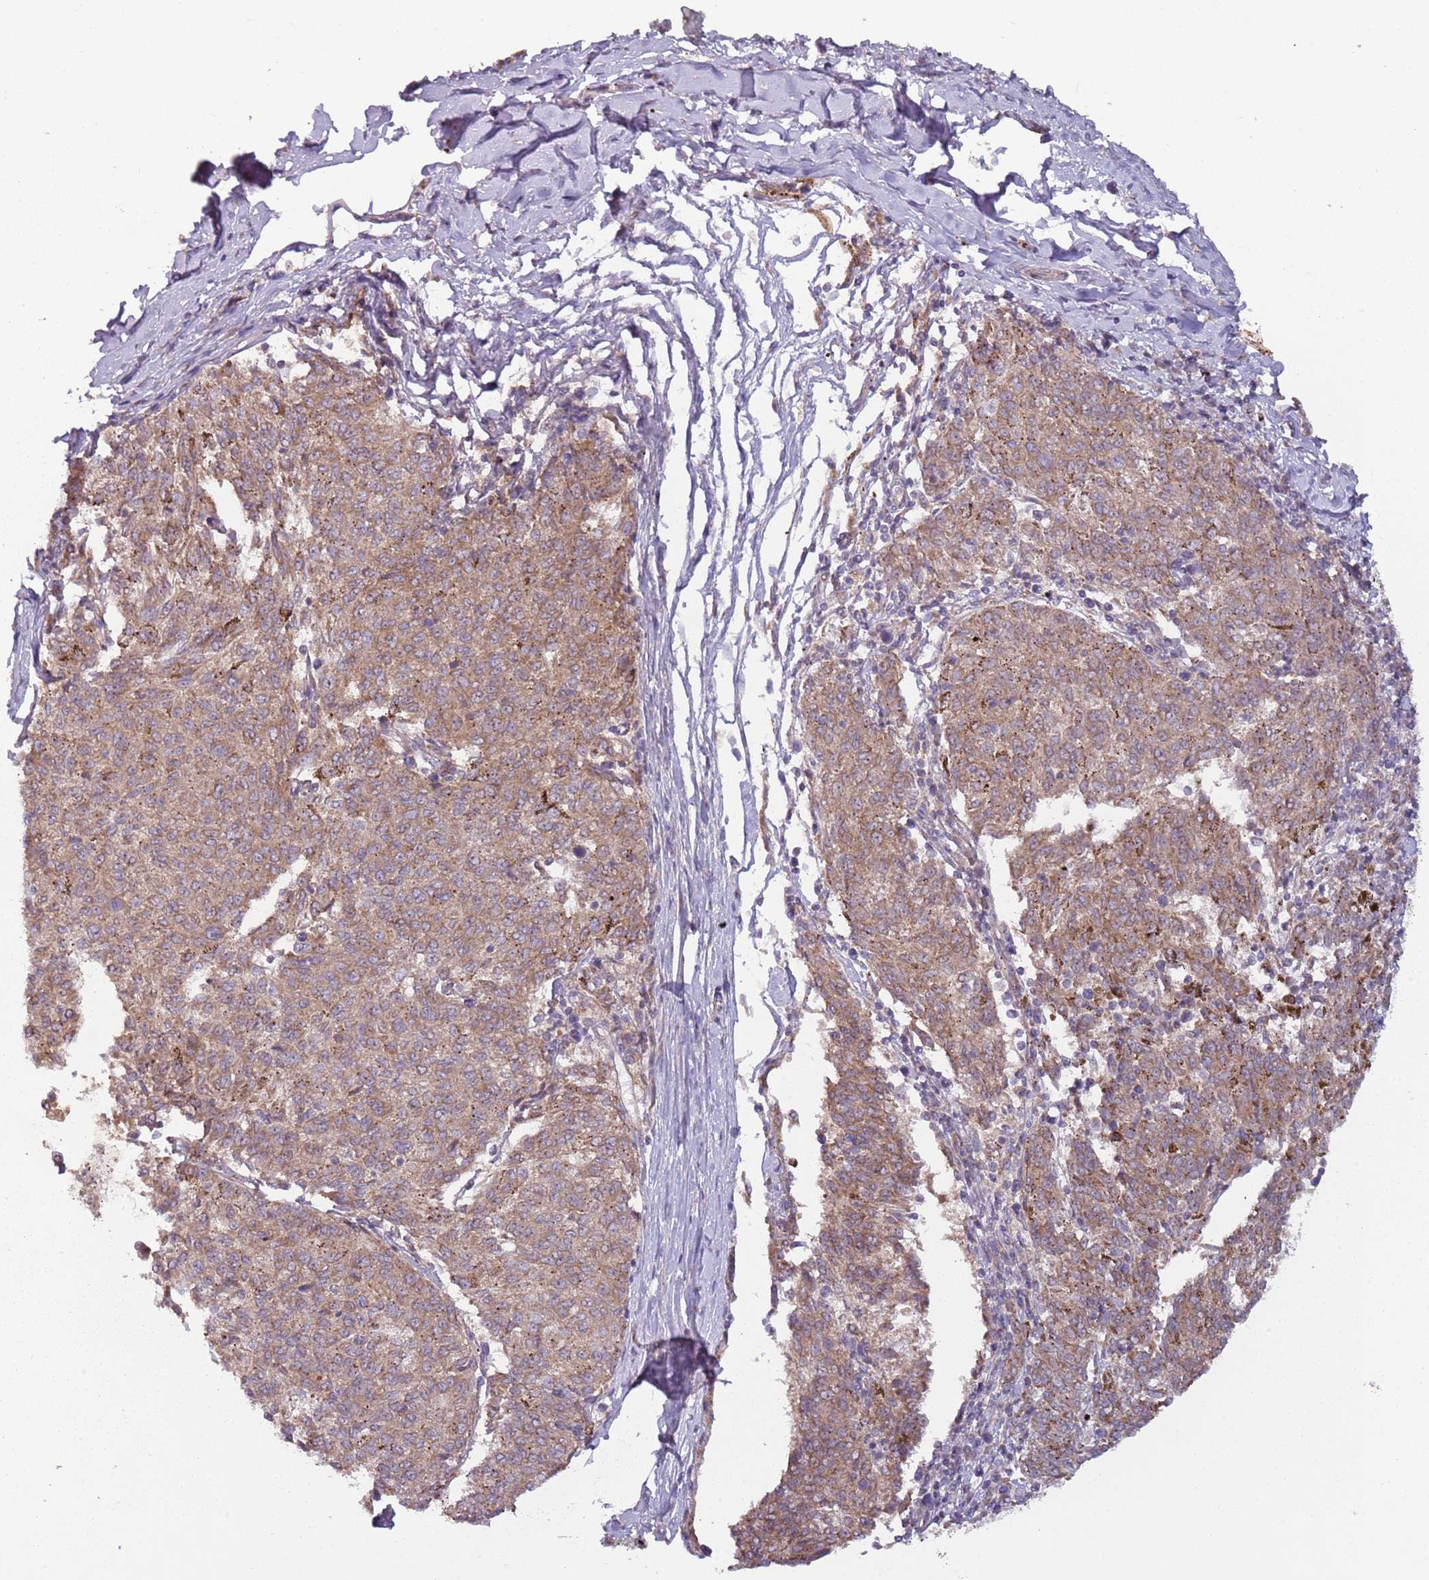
{"staining": {"intensity": "moderate", "quantity": ">75%", "location": "cytoplasmic/membranous"}, "tissue": "melanoma", "cell_type": "Tumor cells", "image_type": "cancer", "snomed": [{"axis": "morphology", "description": "Malignant melanoma, NOS"}, {"axis": "topography", "description": "Skin"}], "caption": "Human melanoma stained with a protein marker shows moderate staining in tumor cells.", "gene": "DTD2", "patient": {"sex": "female", "age": 72}}